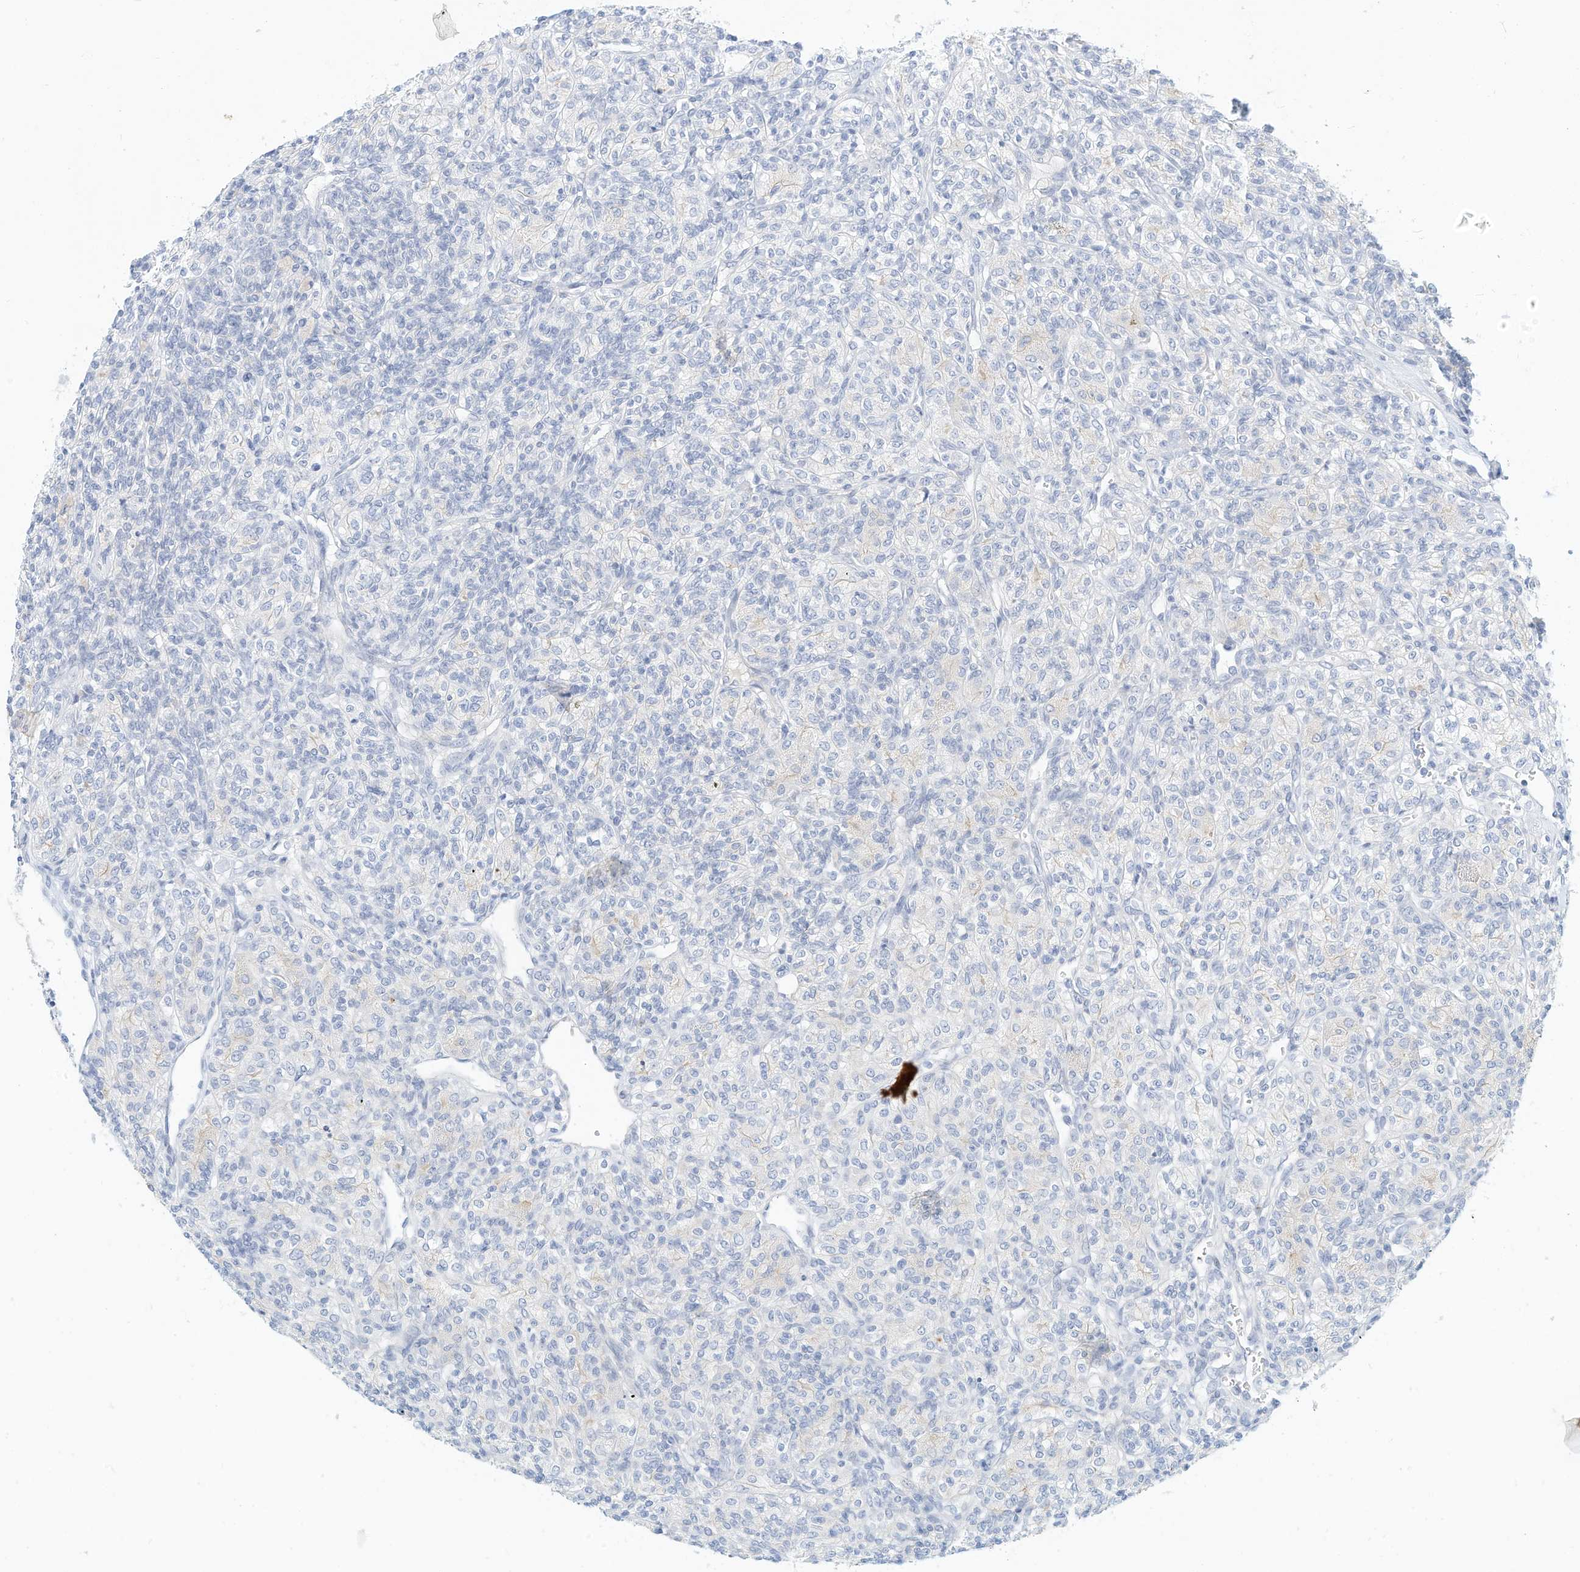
{"staining": {"intensity": "negative", "quantity": "none", "location": "none"}, "tissue": "renal cancer", "cell_type": "Tumor cells", "image_type": "cancer", "snomed": [{"axis": "morphology", "description": "Adenocarcinoma, NOS"}, {"axis": "topography", "description": "Kidney"}], "caption": "A high-resolution histopathology image shows immunohistochemistry staining of renal cancer, which demonstrates no significant expression in tumor cells.", "gene": "SPOCD1", "patient": {"sex": "male", "age": 77}}